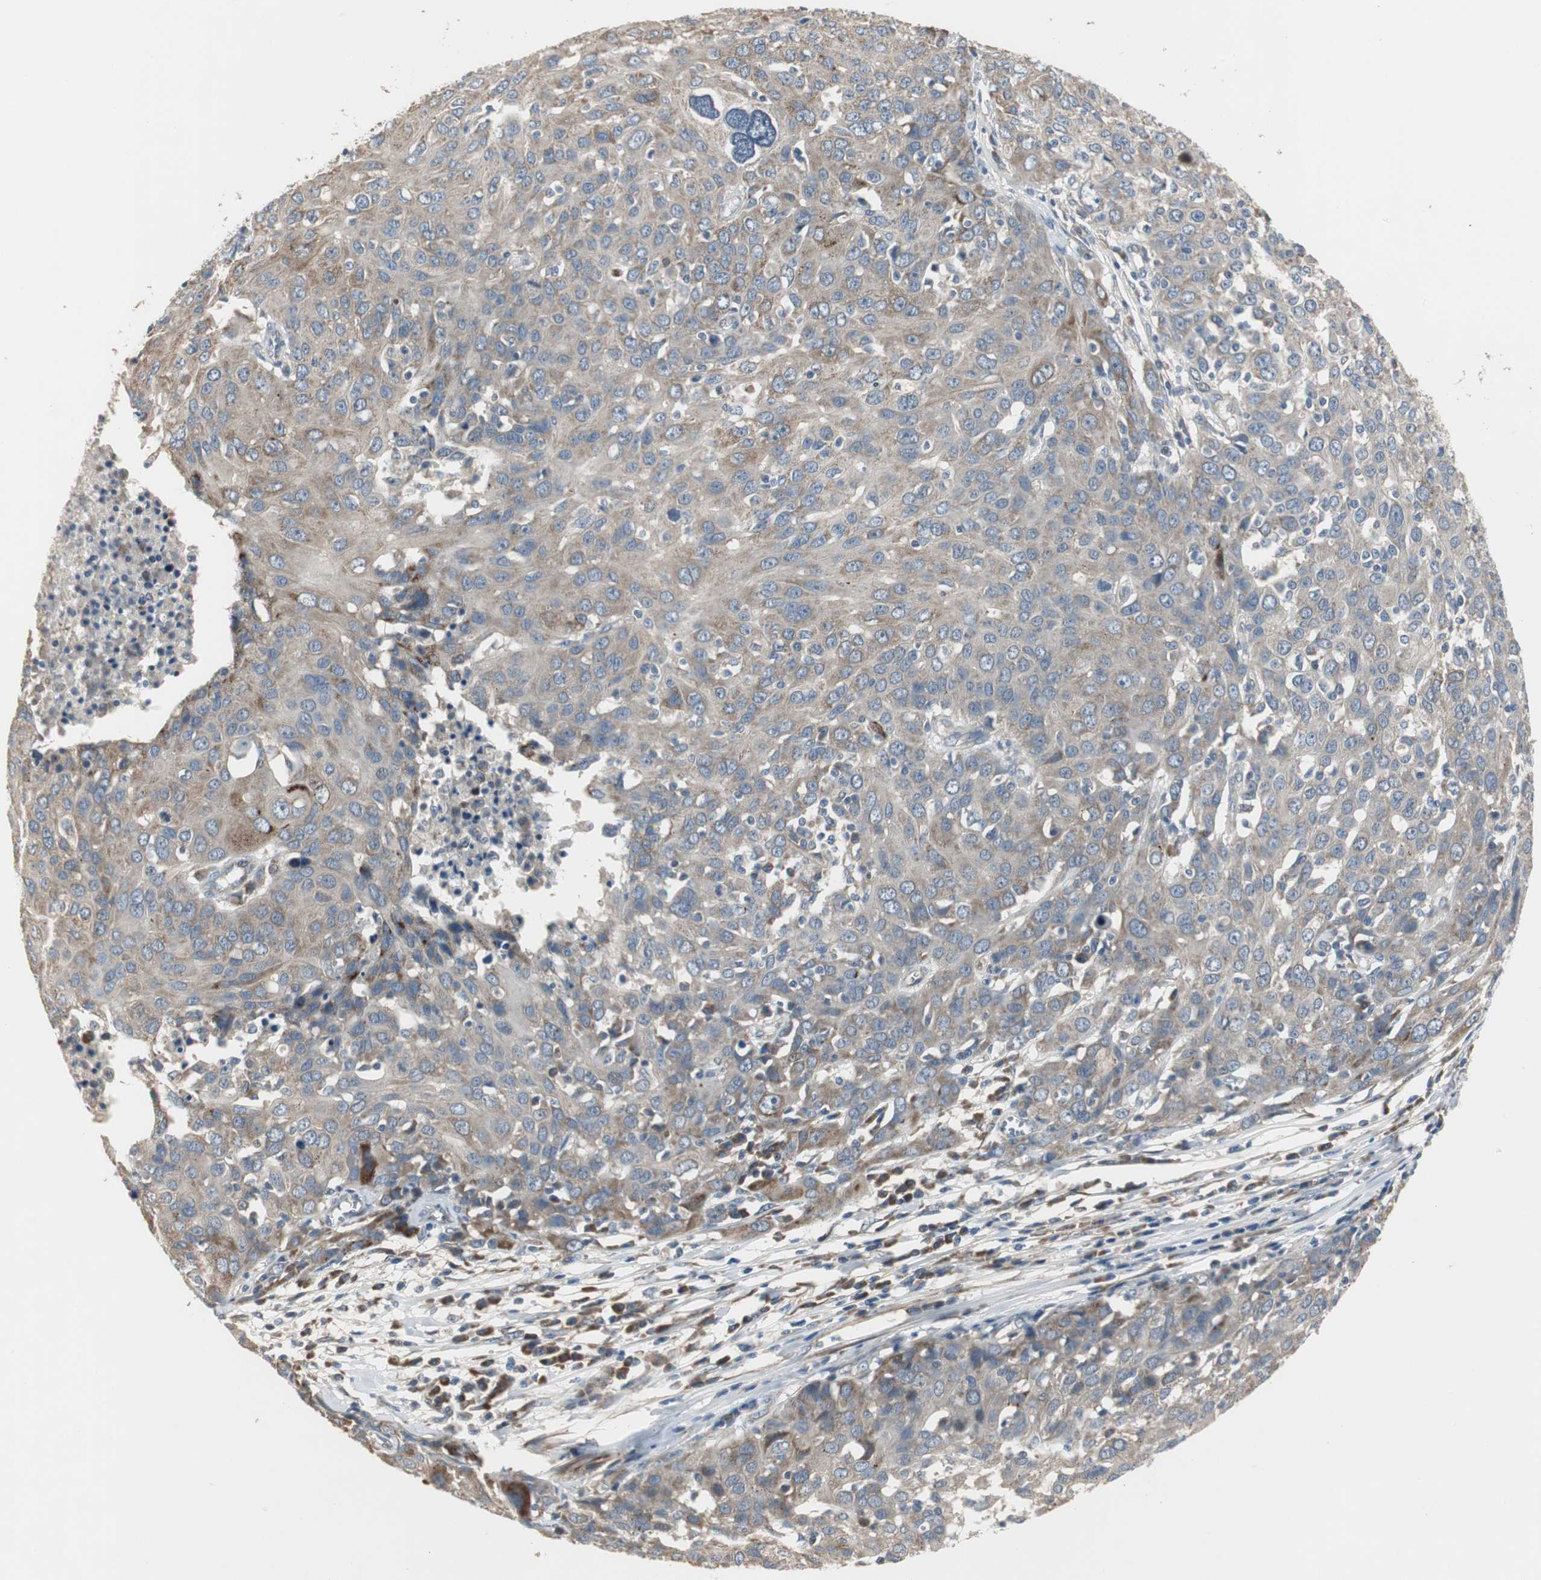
{"staining": {"intensity": "weak", "quantity": ">75%", "location": "cytoplasmic/membranous"}, "tissue": "ovarian cancer", "cell_type": "Tumor cells", "image_type": "cancer", "snomed": [{"axis": "morphology", "description": "Carcinoma, endometroid"}, {"axis": "topography", "description": "Ovary"}], "caption": "Immunohistochemical staining of human endometroid carcinoma (ovarian) reveals weak cytoplasmic/membranous protein expression in about >75% of tumor cells.", "gene": "MYT1", "patient": {"sex": "female", "age": 50}}